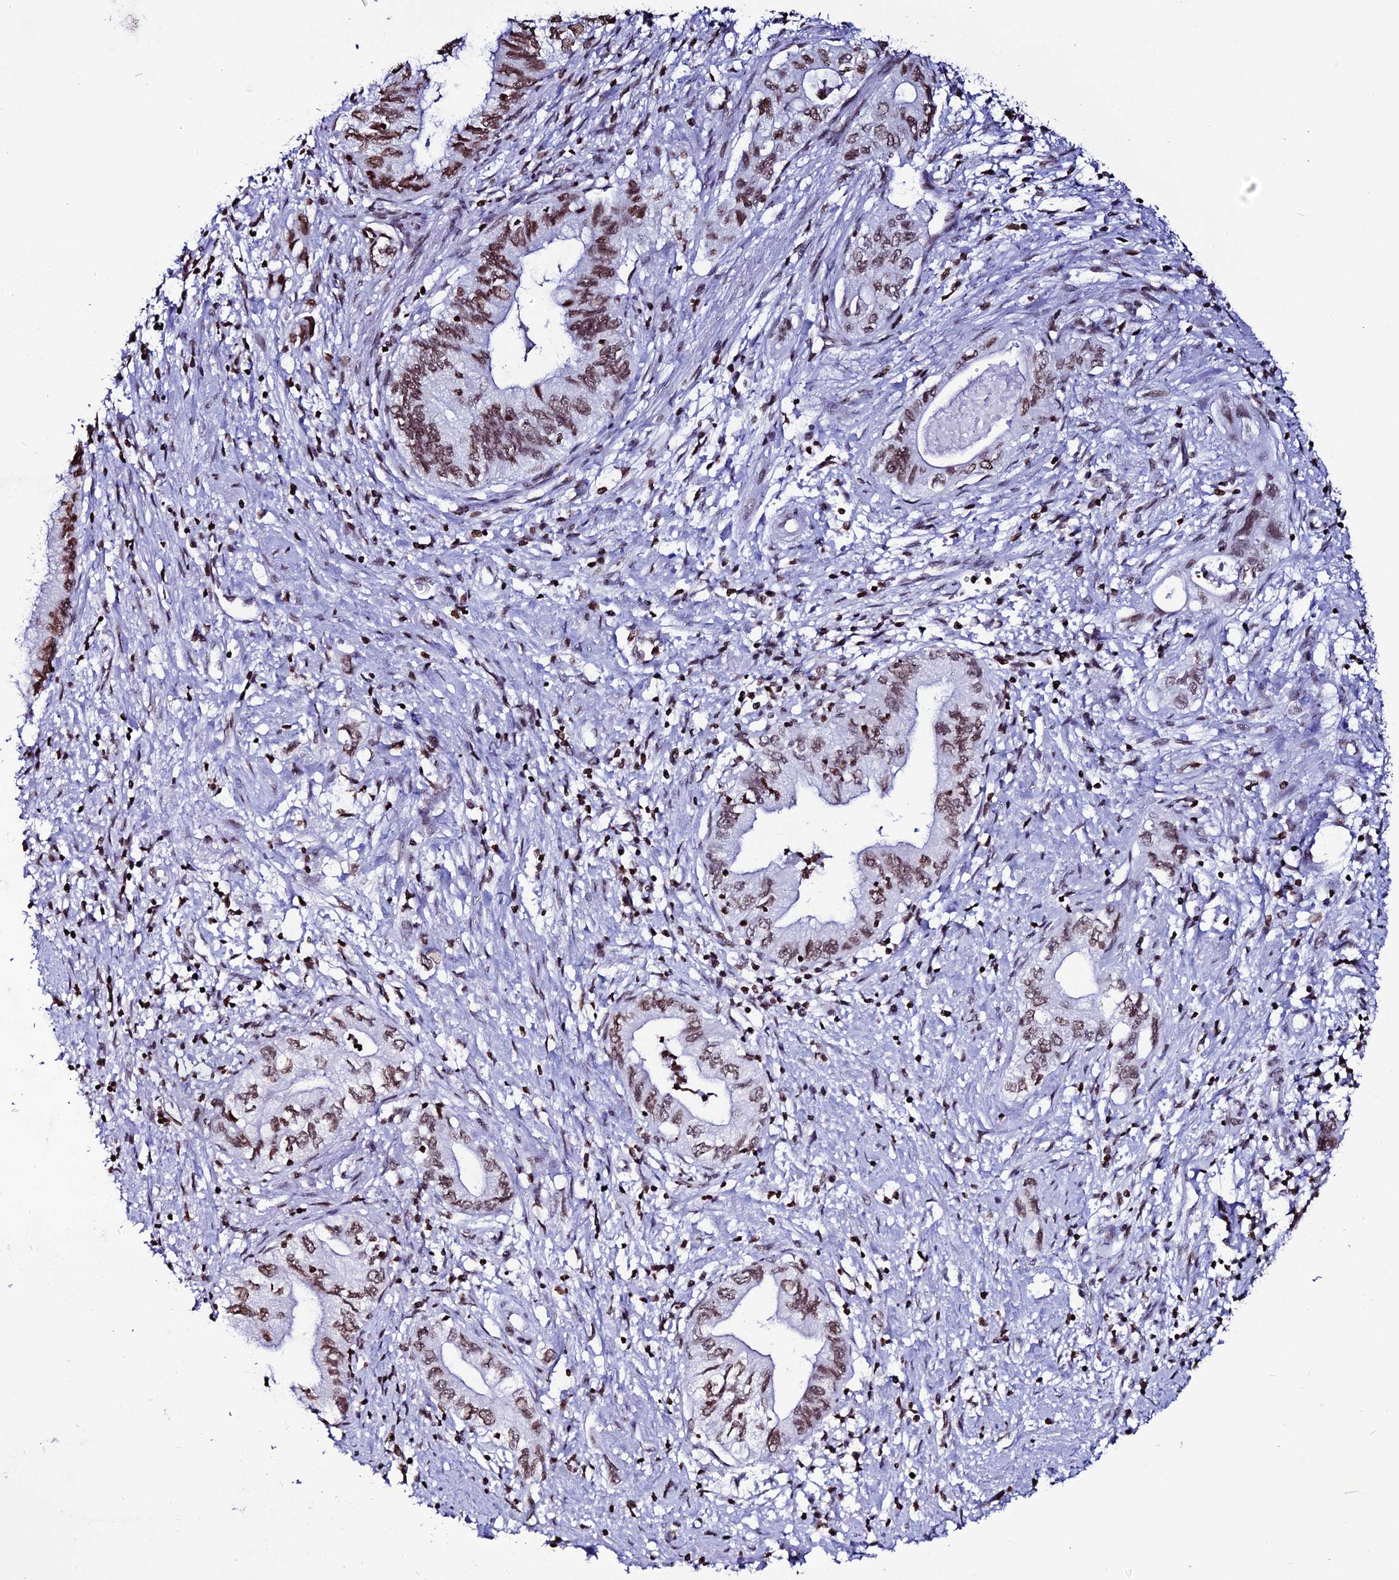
{"staining": {"intensity": "moderate", "quantity": ">75%", "location": "nuclear"}, "tissue": "pancreatic cancer", "cell_type": "Tumor cells", "image_type": "cancer", "snomed": [{"axis": "morphology", "description": "Adenocarcinoma, NOS"}, {"axis": "topography", "description": "Pancreas"}], "caption": "Pancreatic cancer (adenocarcinoma) tissue shows moderate nuclear expression in about >75% of tumor cells, visualized by immunohistochemistry.", "gene": "MACROH2A2", "patient": {"sex": "female", "age": 73}}